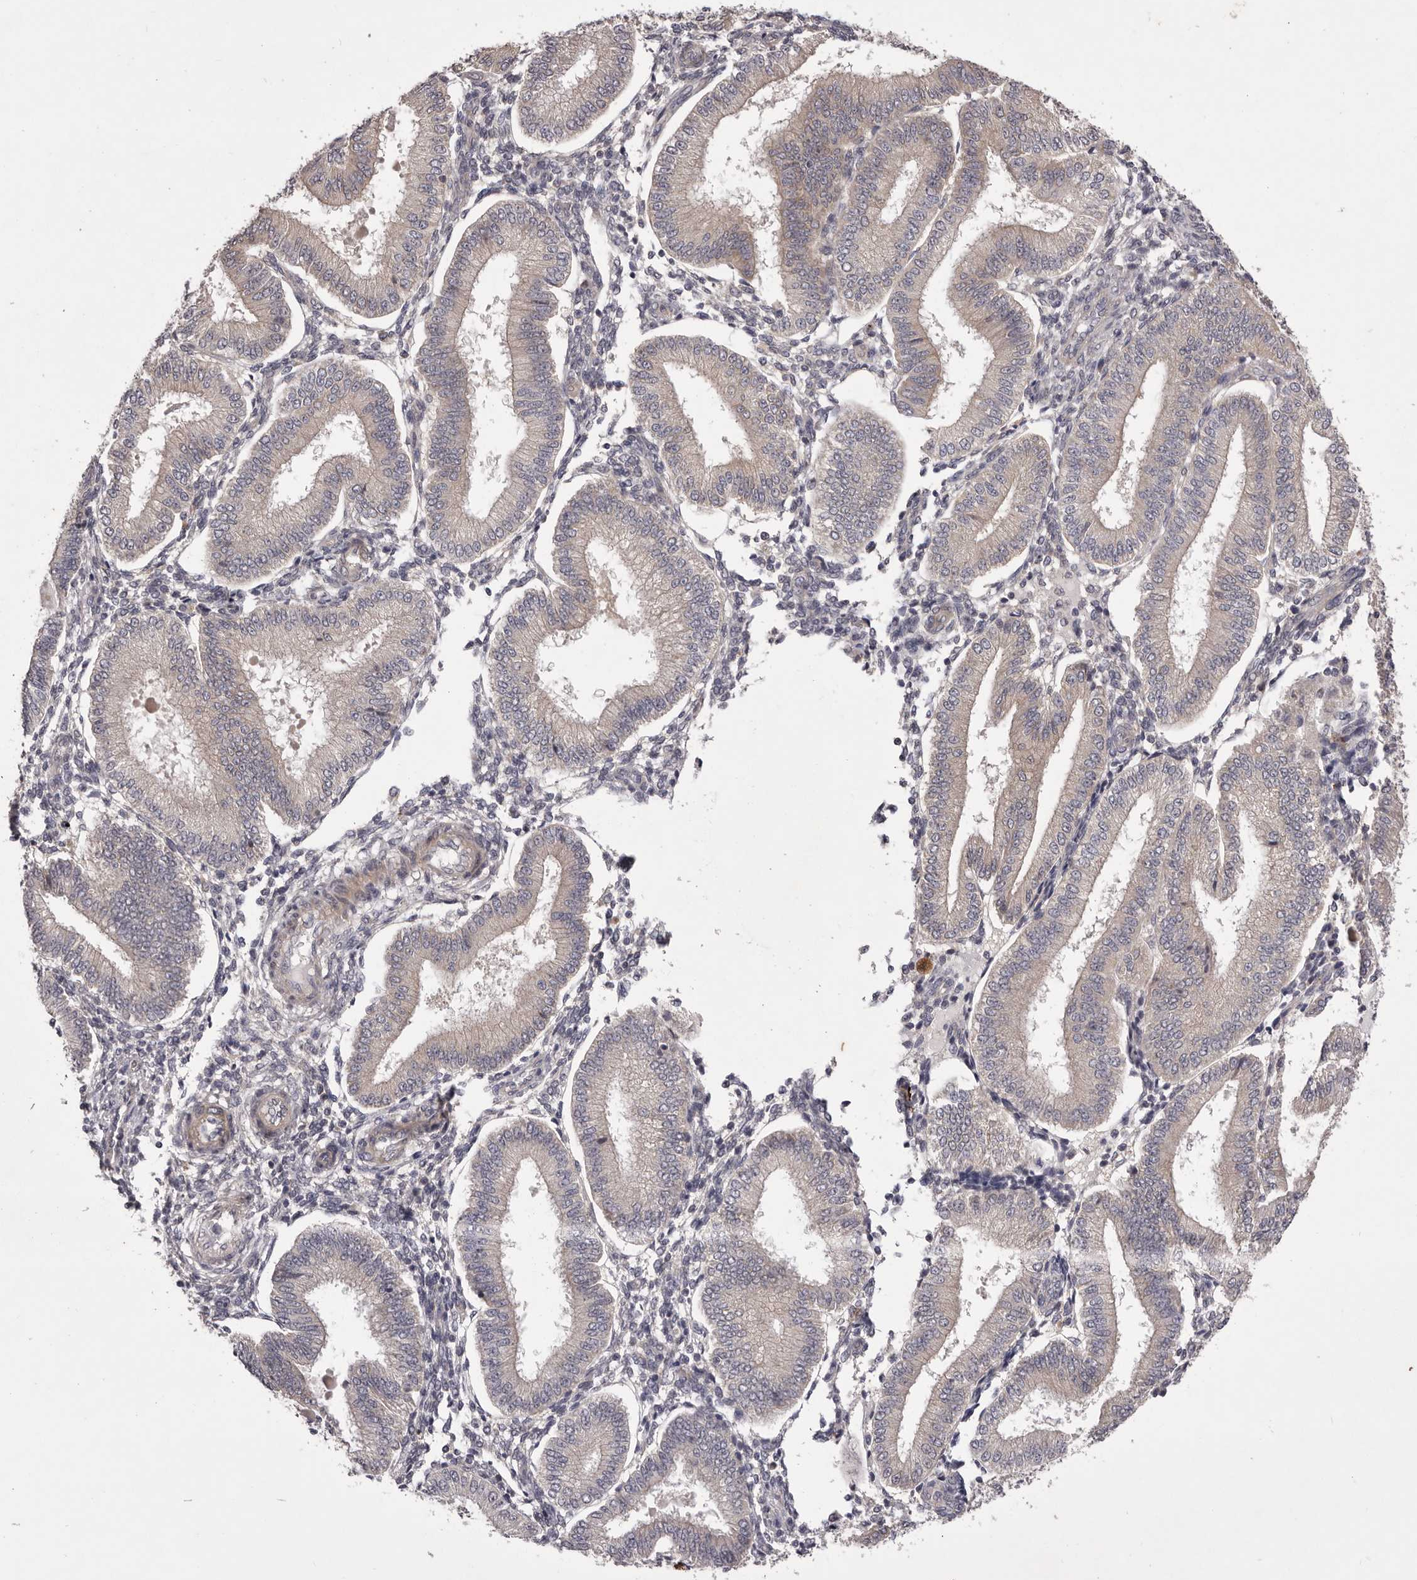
{"staining": {"intensity": "negative", "quantity": "none", "location": "none"}, "tissue": "endometrium", "cell_type": "Cells in endometrial stroma", "image_type": "normal", "snomed": [{"axis": "morphology", "description": "Normal tissue, NOS"}, {"axis": "topography", "description": "Endometrium"}], "caption": "Image shows no protein staining in cells in endometrial stroma of unremarkable endometrium. (Immunohistochemistry, brightfield microscopy, high magnification).", "gene": "PNRC1", "patient": {"sex": "female", "age": 39}}